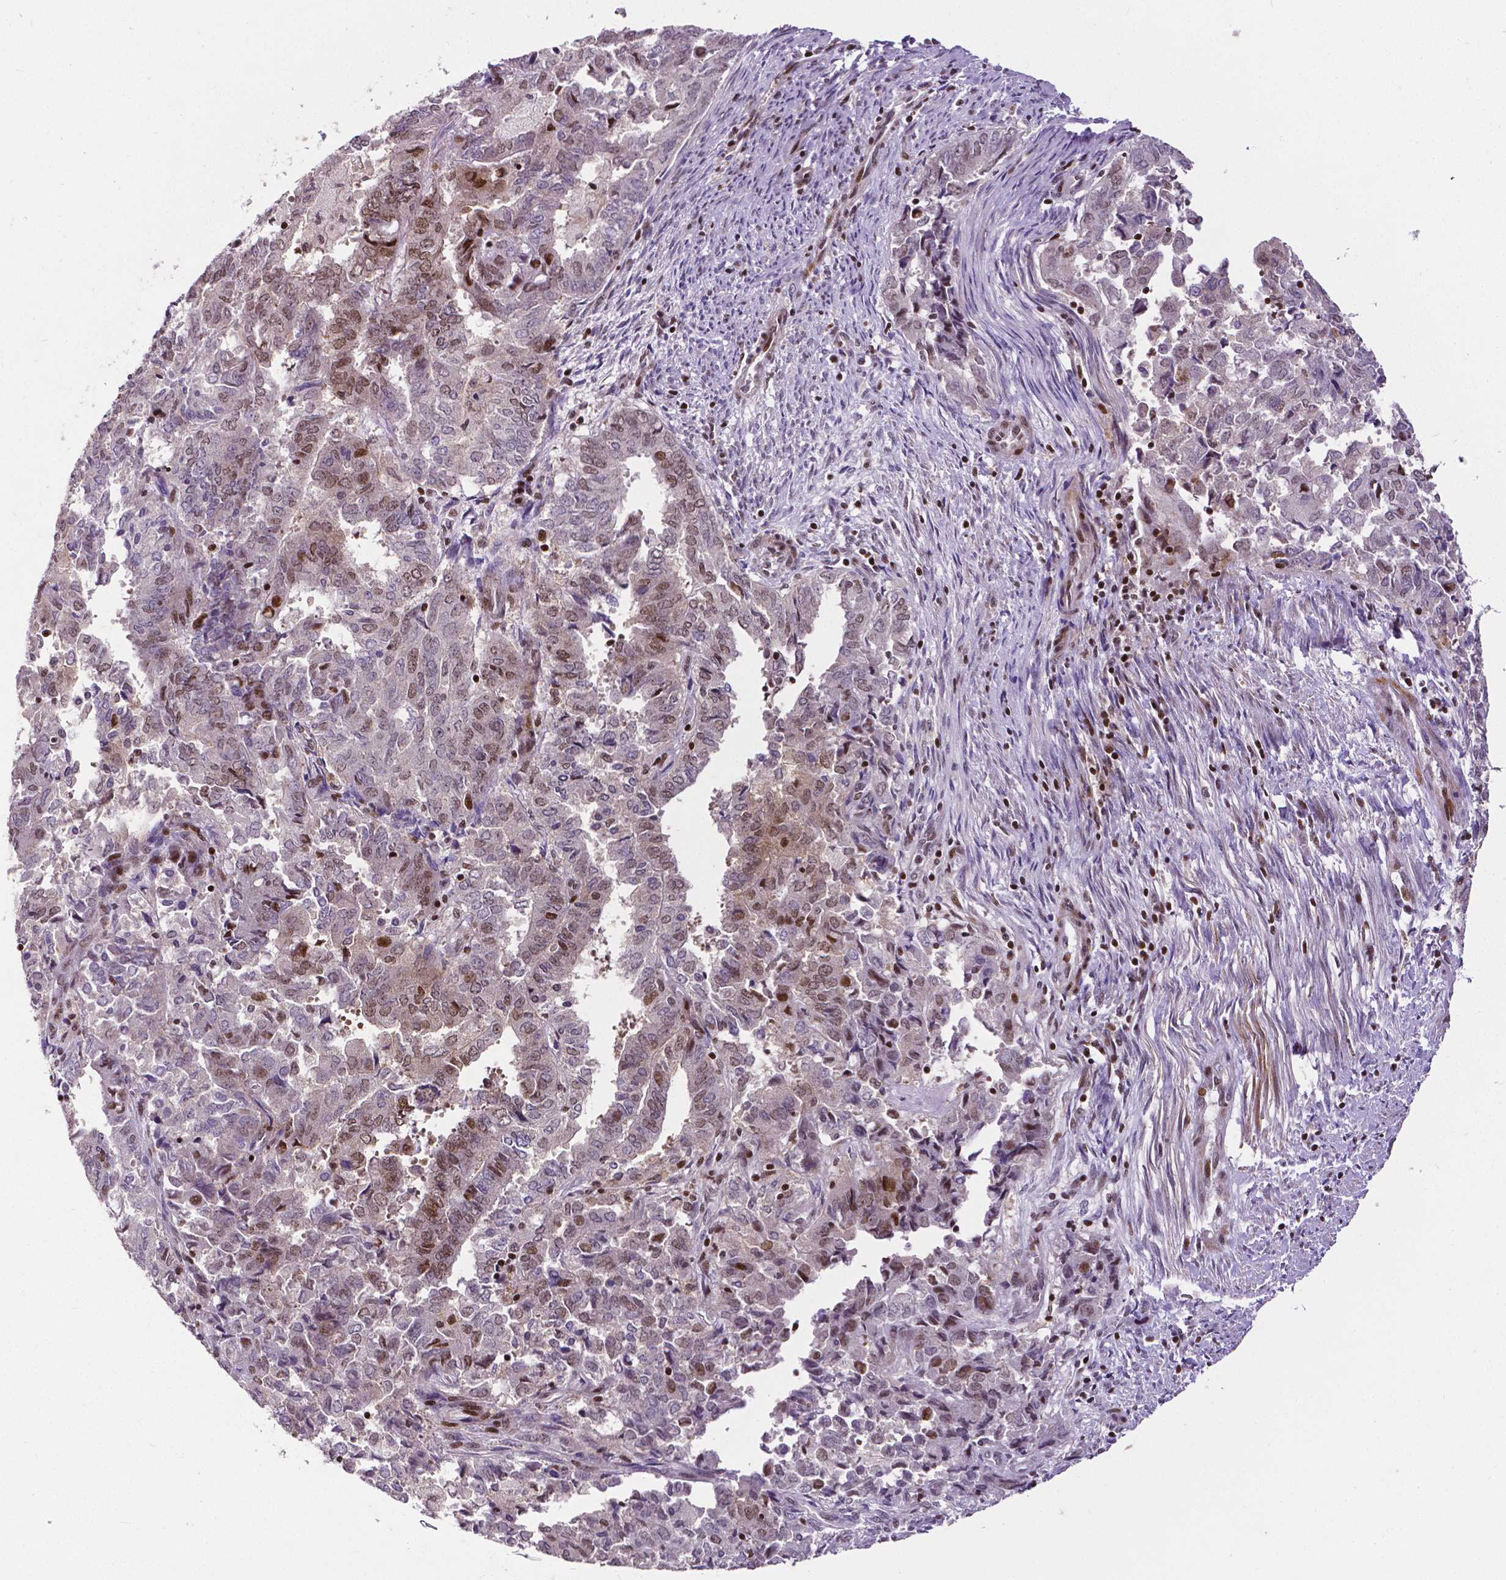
{"staining": {"intensity": "weak", "quantity": "25%-75%", "location": "nuclear"}, "tissue": "endometrial cancer", "cell_type": "Tumor cells", "image_type": "cancer", "snomed": [{"axis": "morphology", "description": "Adenocarcinoma, NOS"}, {"axis": "topography", "description": "Endometrium"}], "caption": "DAB (3,3'-diaminobenzidine) immunohistochemical staining of endometrial adenocarcinoma displays weak nuclear protein staining in about 25%-75% of tumor cells.", "gene": "CTCF", "patient": {"sex": "female", "age": 72}}